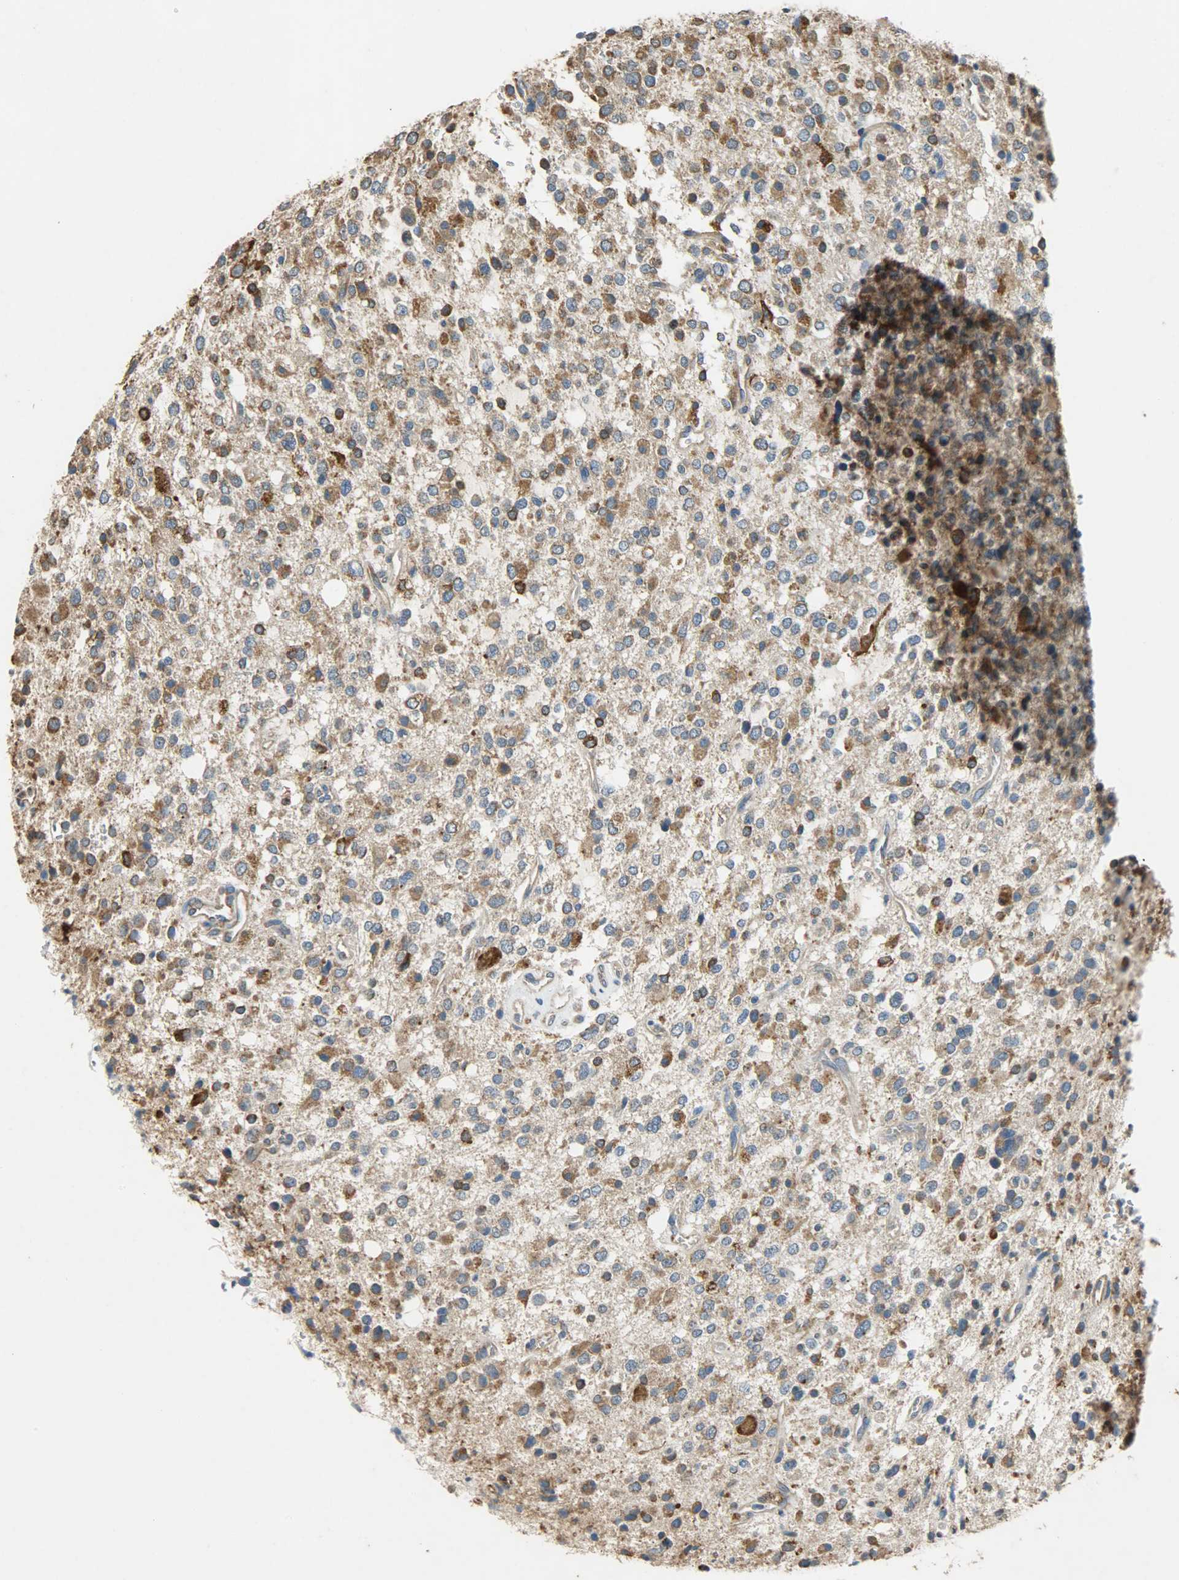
{"staining": {"intensity": "moderate", "quantity": ">75%", "location": "cytoplasmic/membranous"}, "tissue": "glioma", "cell_type": "Tumor cells", "image_type": "cancer", "snomed": [{"axis": "morphology", "description": "Glioma, malignant, High grade"}, {"axis": "topography", "description": "Brain"}], "caption": "A high-resolution photomicrograph shows IHC staining of high-grade glioma (malignant), which reveals moderate cytoplasmic/membranous expression in about >75% of tumor cells. The staining is performed using DAB (3,3'-diaminobenzidine) brown chromogen to label protein expression. The nuclei are counter-stained blue using hematoxylin.", "gene": "HSPA5", "patient": {"sex": "male", "age": 47}}